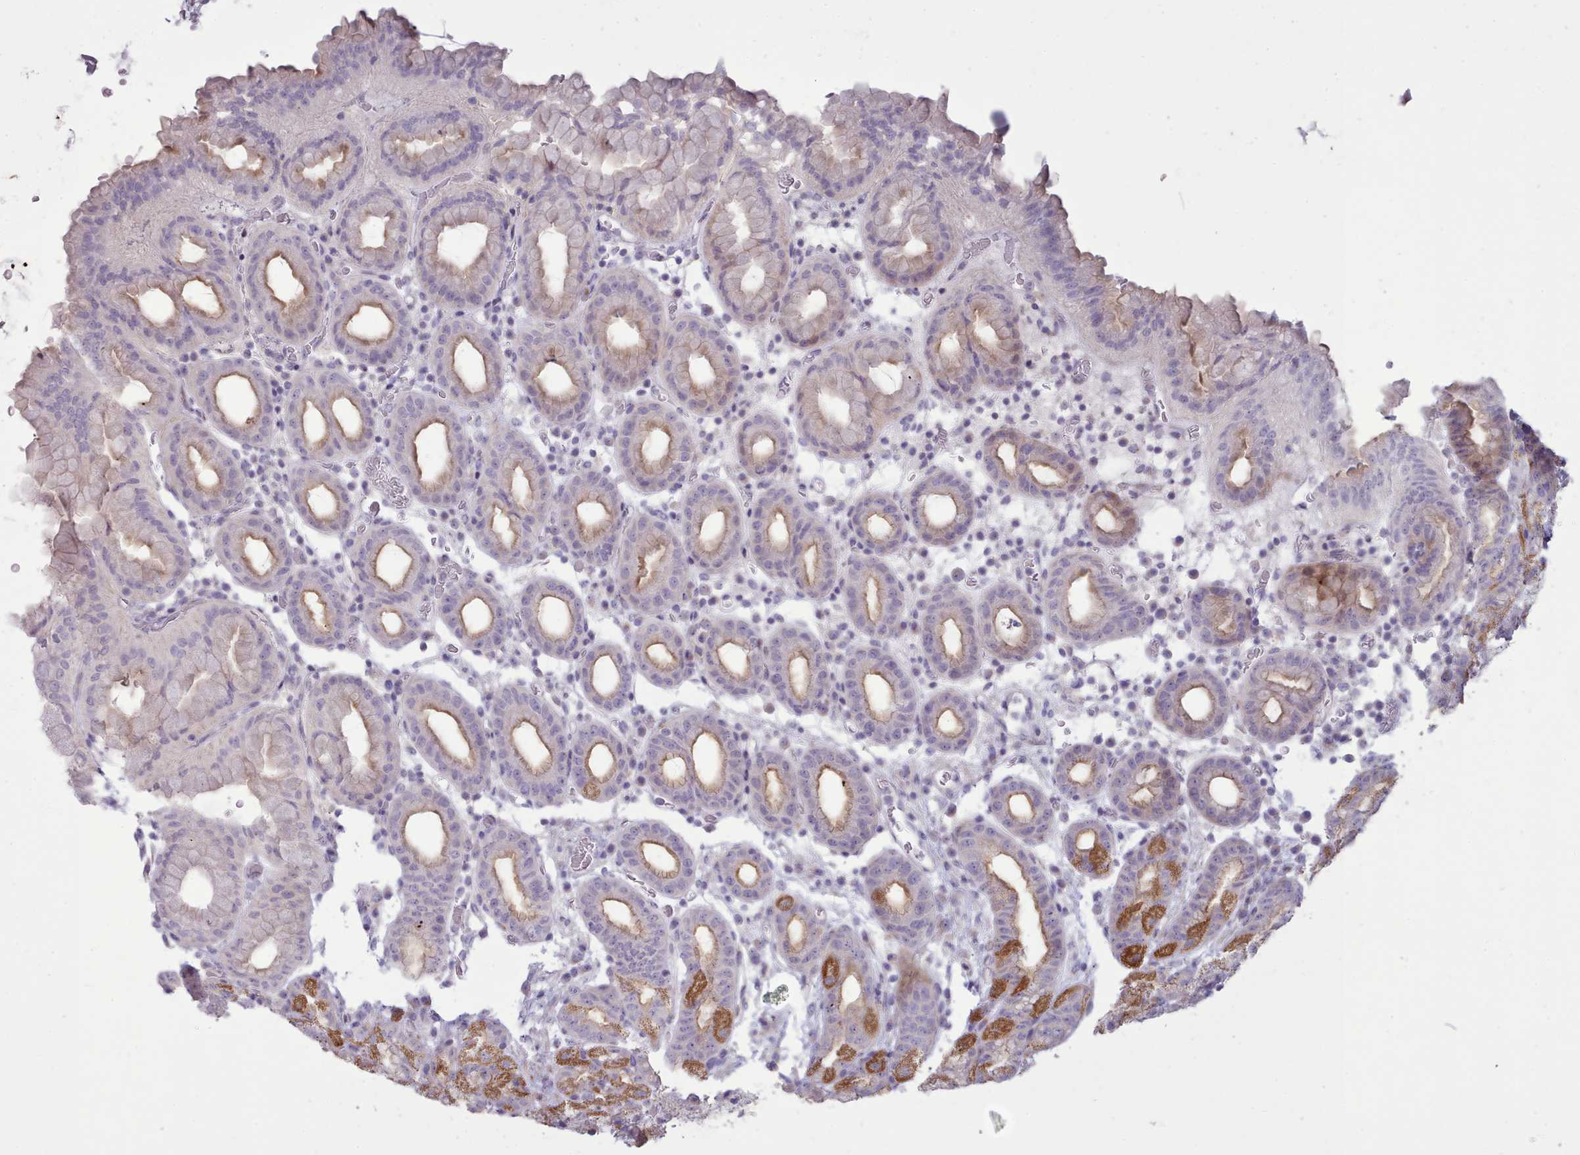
{"staining": {"intensity": "strong", "quantity": "25%-75%", "location": "cytoplasmic/membranous"}, "tissue": "stomach", "cell_type": "Glandular cells", "image_type": "normal", "snomed": [{"axis": "morphology", "description": "Normal tissue, NOS"}, {"axis": "topography", "description": "Stomach, upper"}, {"axis": "topography", "description": "Stomach, lower"}, {"axis": "topography", "description": "Small intestine"}], "caption": "Approximately 25%-75% of glandular cells in normal human stomach exhibit strong cytoplasmic/membranous protein staining as visualized by brown immunohistochemical staining.", "gene": "PPP3R1", "patient": {"sex": "male", "age": 68}}